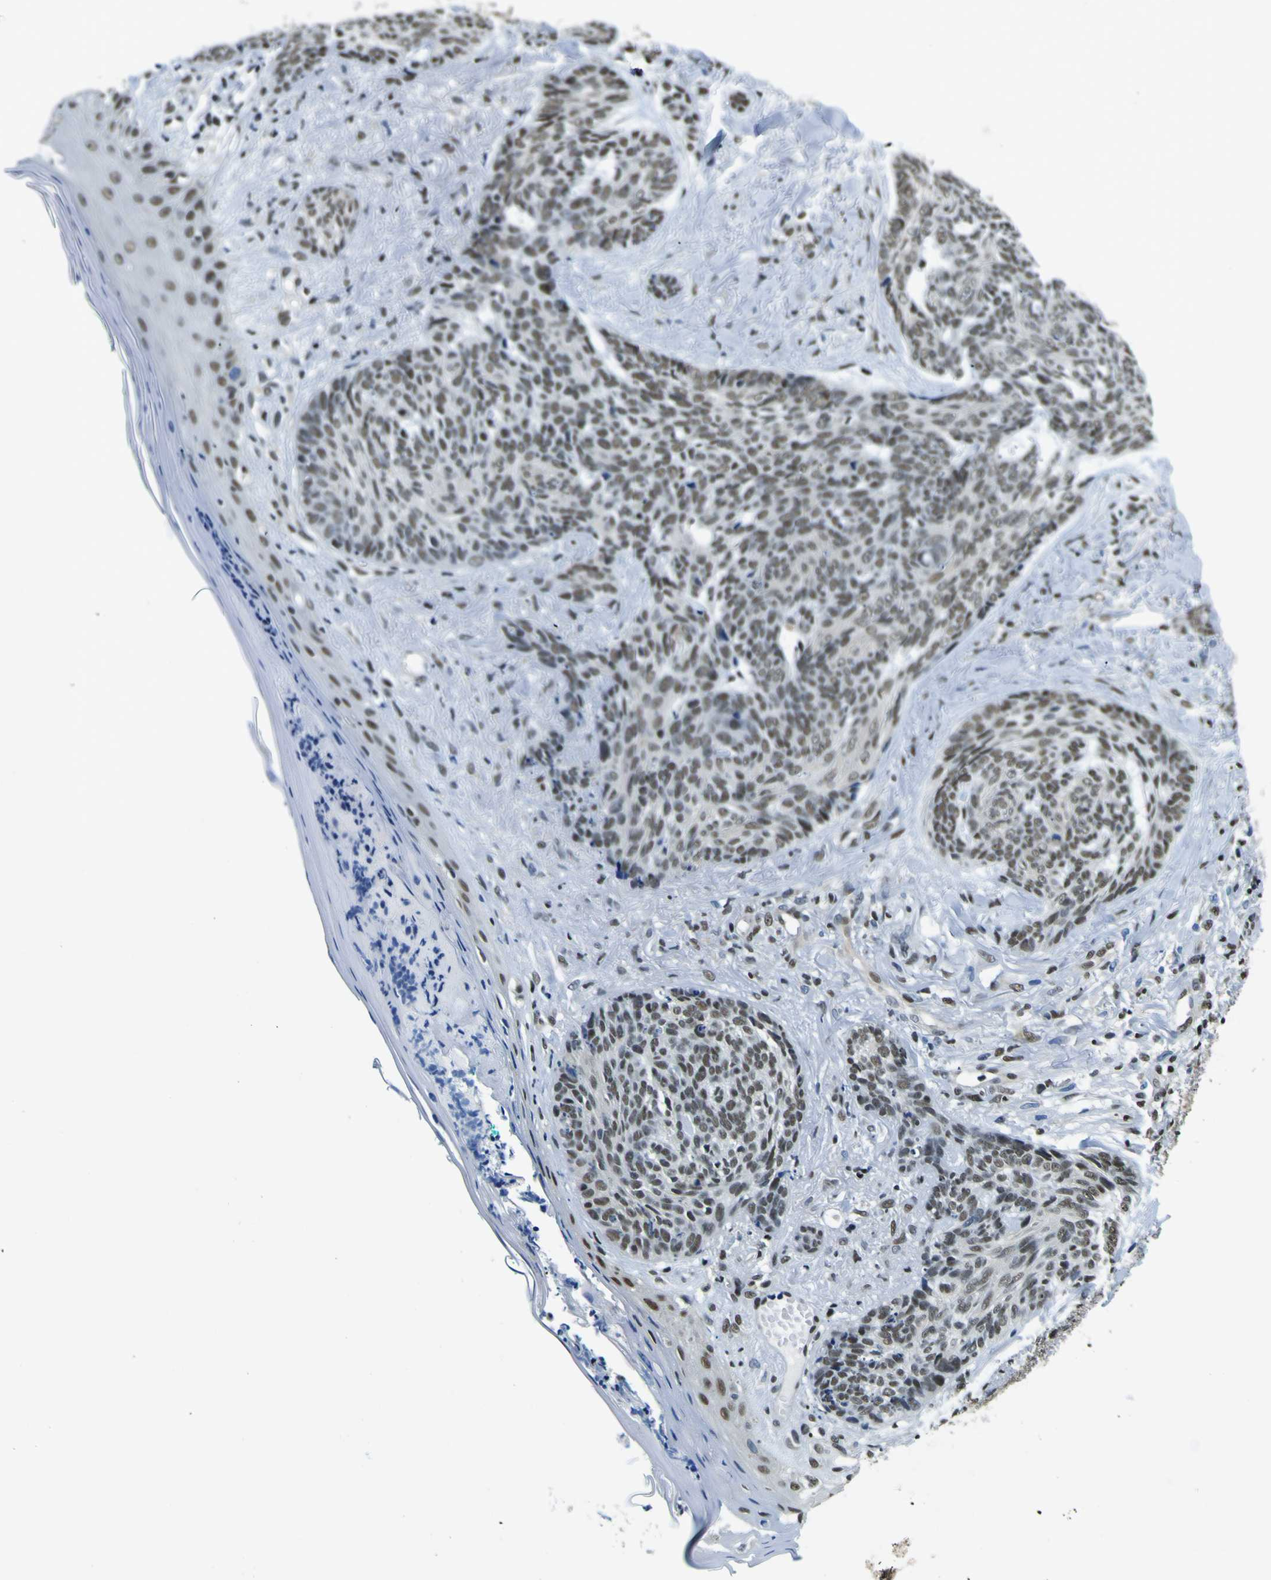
{"staining": {"intensity": "moderate", "quantity": ">75%", "location": "nuclear"}, "tissue": "skin cancer", "cell_type": "Tumor cells", "image_type": "cancer", "snomed": [{"axis": "morphology", "description": "Basal cell carcinoma"}, {"axis": "topography", "description": "Skin"}], "caption": "A histopathology image of human basal cell carcinoma (skin) stained for a protein shows moderate nuclear brown staining in tumor cells. (Stains: DAB in brown, nuclei in blue, Microscopy: brightfield microscopy at high magnification).", "gene": "SP1", "patient": {"sex": "male", "age": 43}}